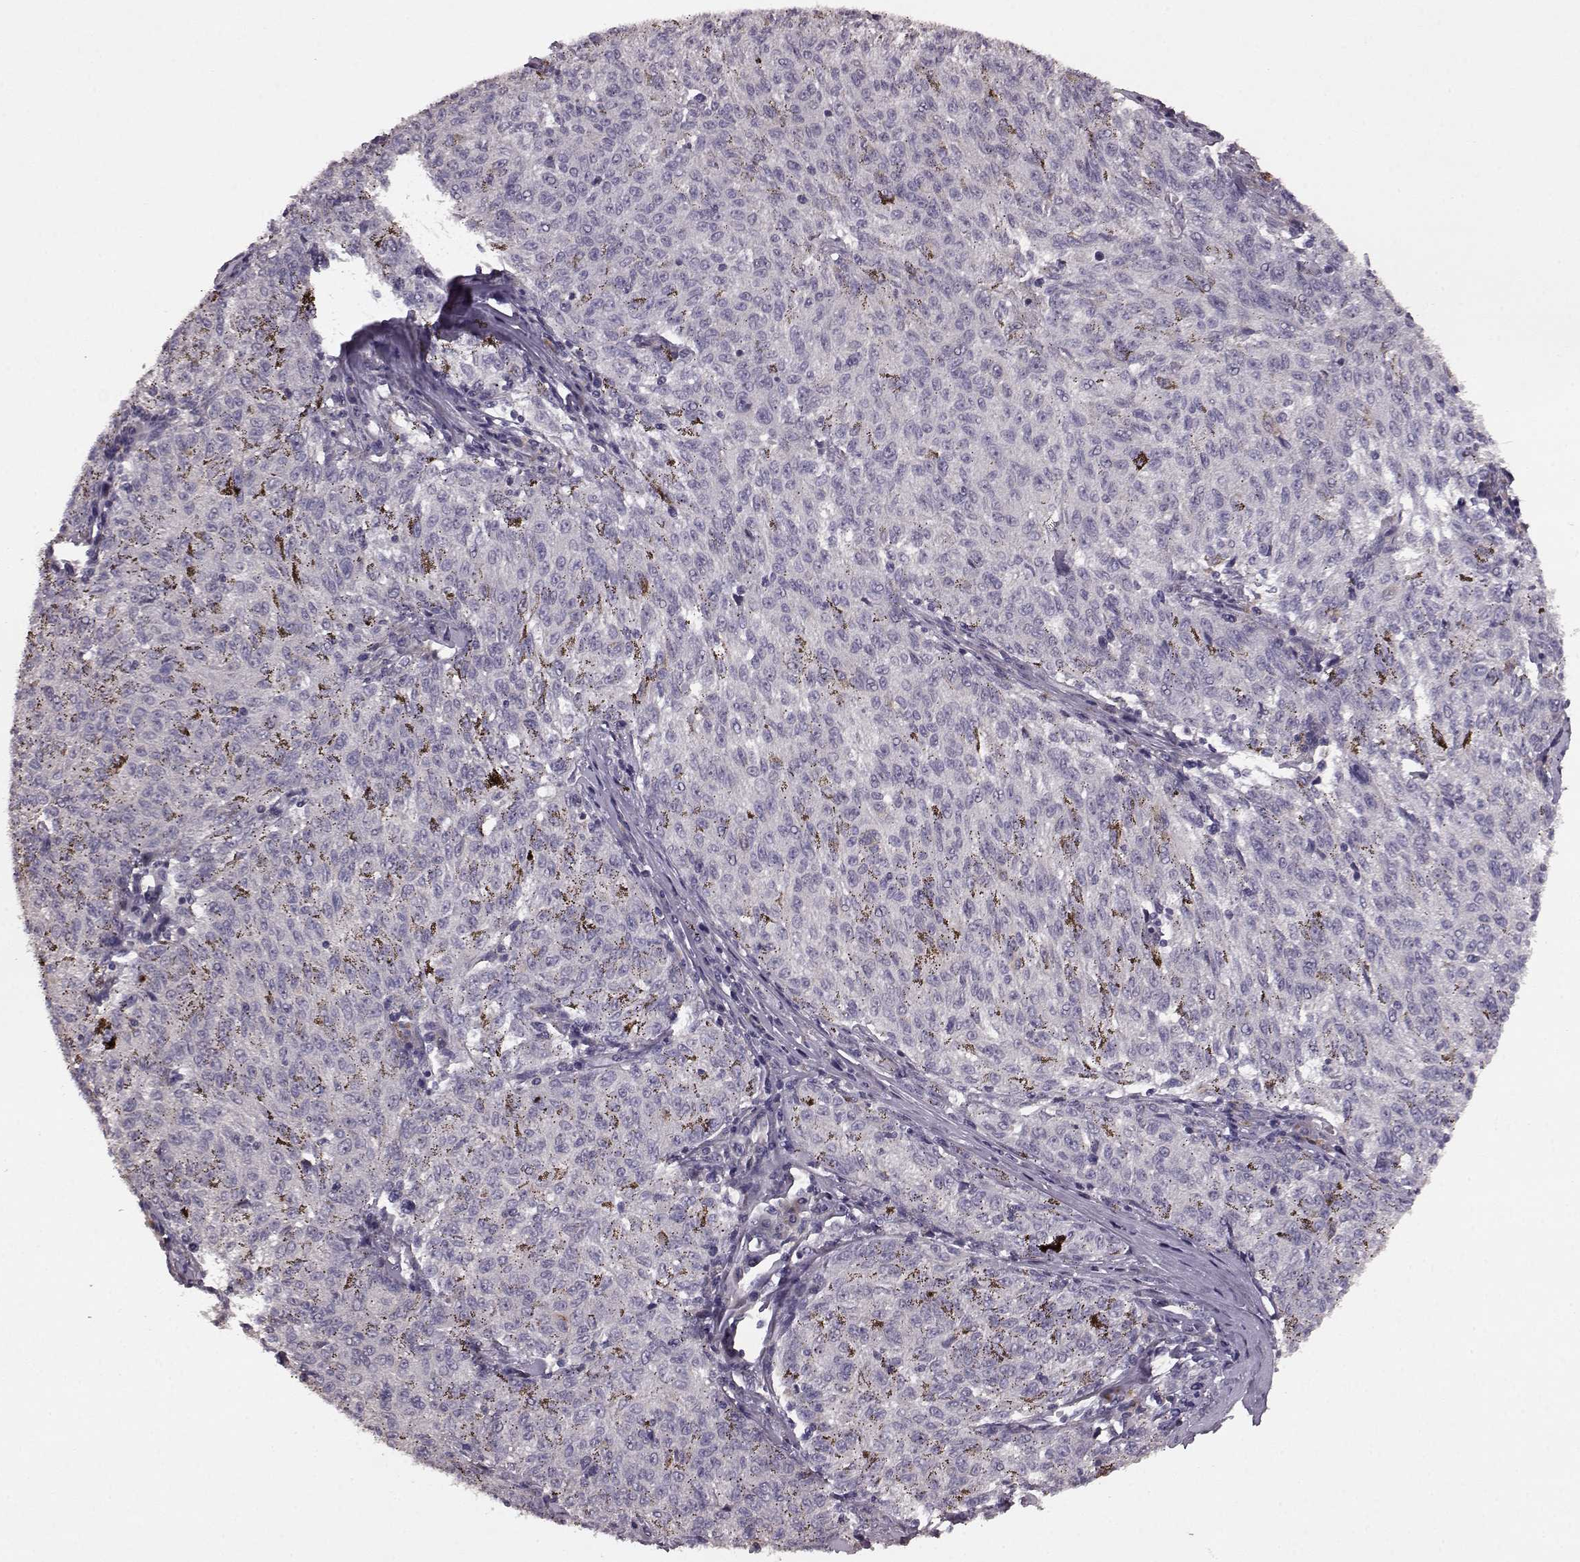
{"staining": {"intensity": "negative", "quantity": "none", "location": "none"}, "tissue": "melanoma", "cell_type": "Tumor cells", "image_type": "cancer", "snomed": [{"axis": "morphology", "description": "Malignant melanoma, NOS"}, {"axis": "topography", "description": "Skin"}], "caption": "DAB immunohistochemical staining of malignant melanoma demonstrates no significant positivity in tumor cells.", "gene": "SLC52A3", "patient": {"sex": "female", "age": 72}}